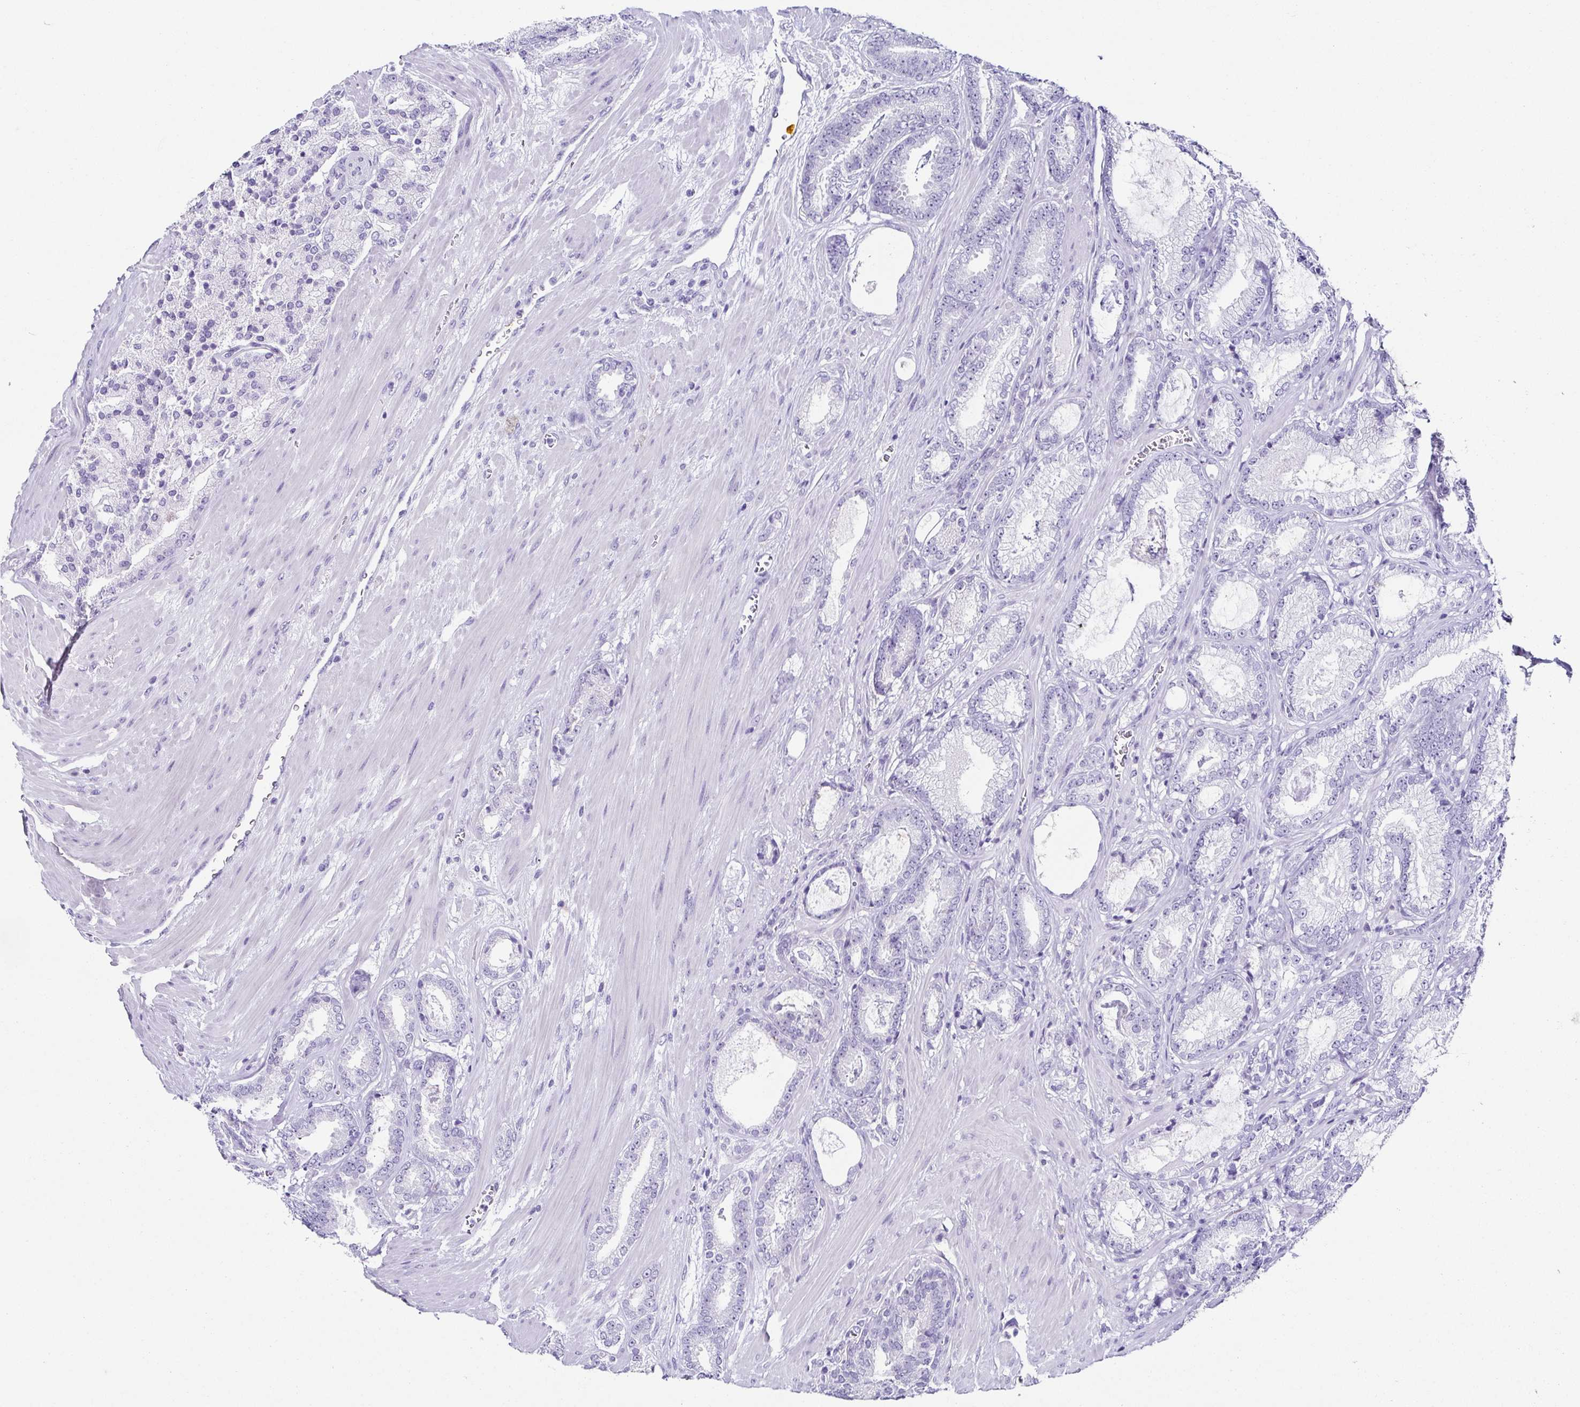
{"staining": {"intensity": "negative", "quantity": "none", "location": "none"}, "tissue": "prostate cancer", "cell_type": "Tumor cells", "image_type": "cancer", "snomed": [{"axis": "morphology", "description": "Adenocarcinoma, High grade"}, {"axis": "topography", "description": "Prostate"}], "caption": "This photomicrograph is of prostate cancer (high-grade adenocarcinoma) stained with IHC to label a protein in brown with the nuclei are counter-stained blue. There is no positivity in tumor cells.", "gene": "TNNT2", "patient": {"sex": "male", "age": 64}}